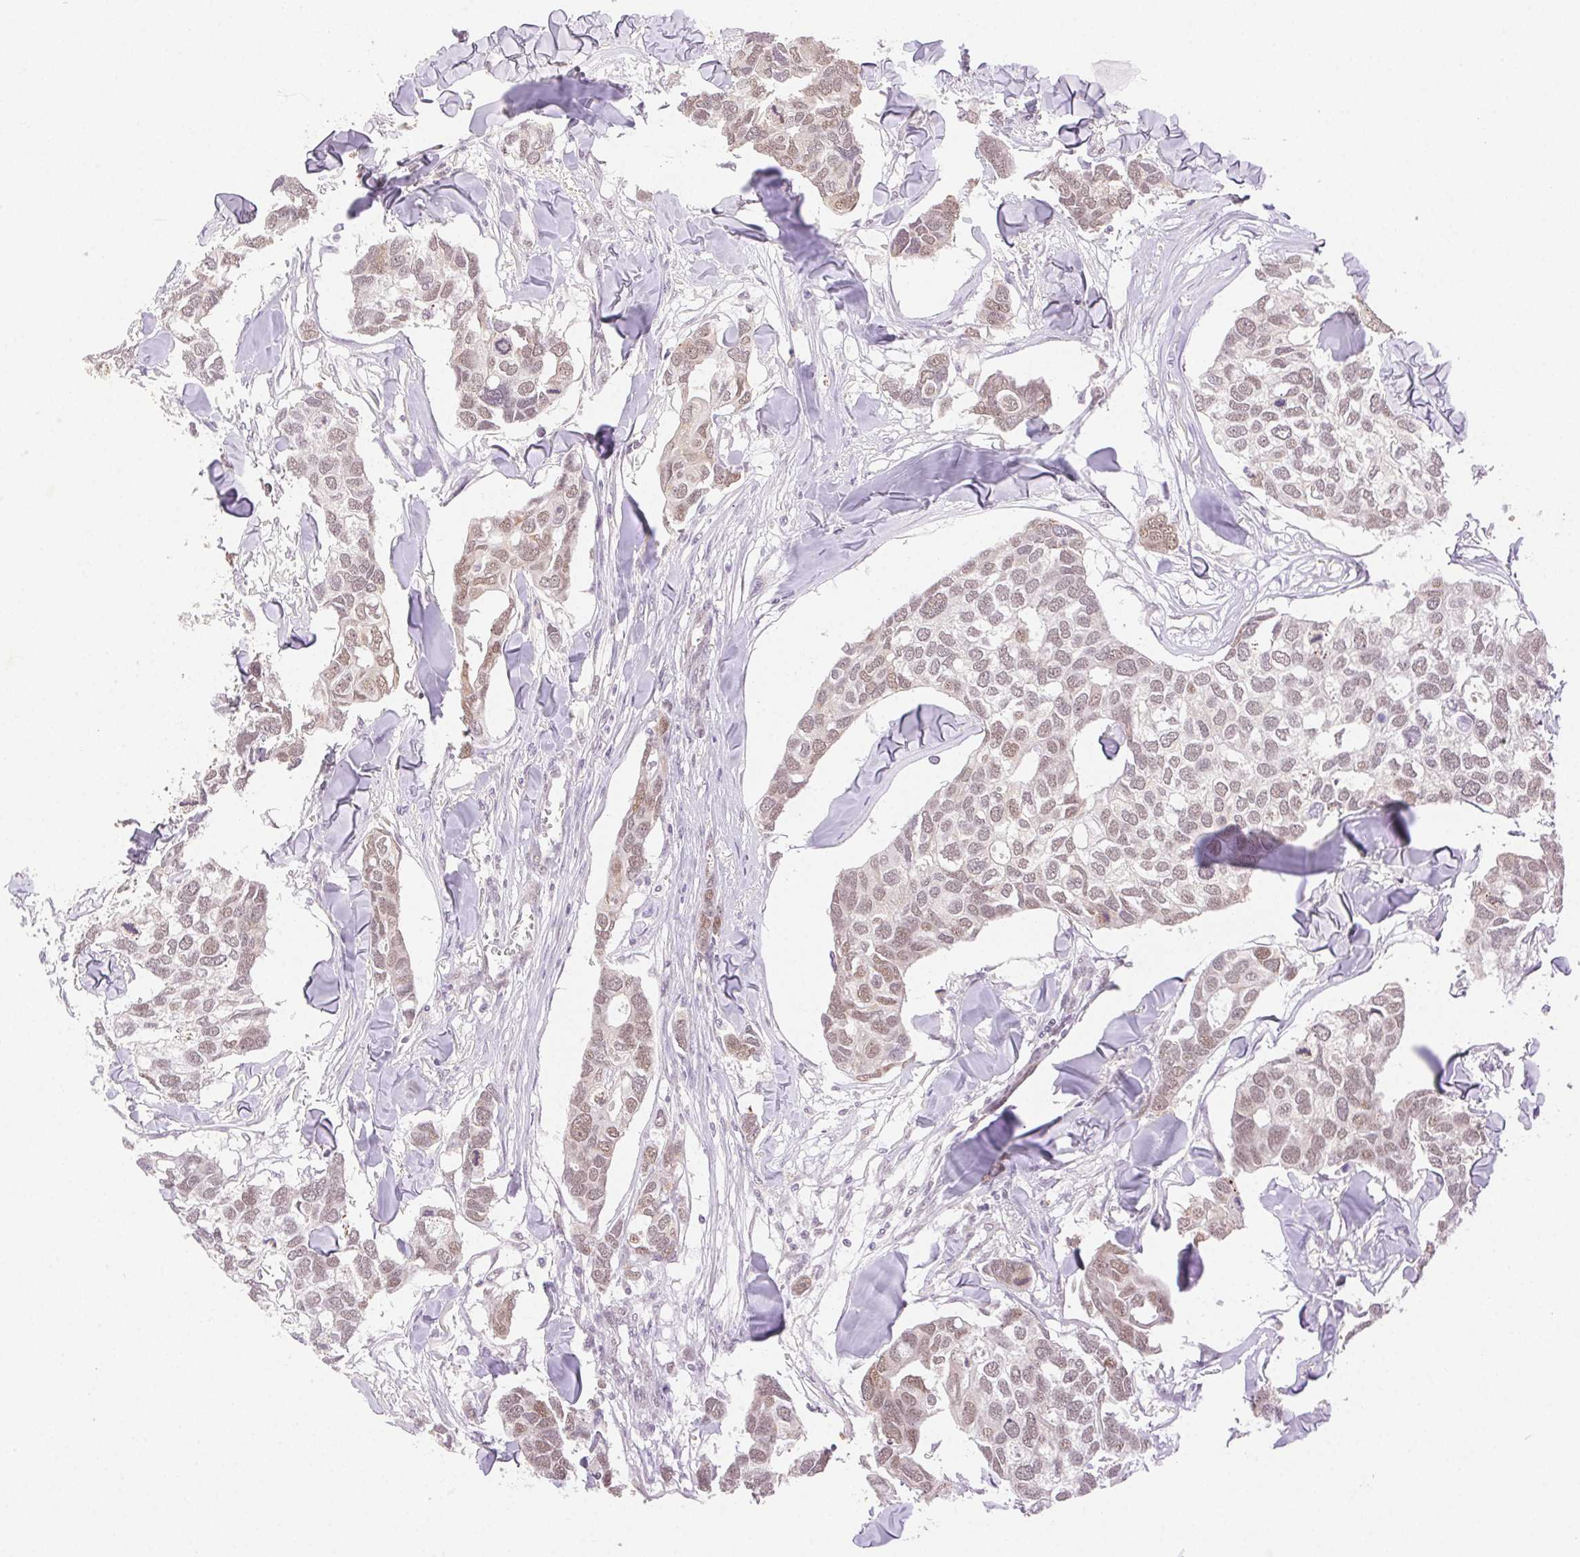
{"staining": {"intensity": "weak", "quantity": "25%-75%", "location": "nuclear"}, "tissue": "breast cancer", "cell_type": "Tumor cells", "image_type": "cancer", "snomed": [{"axis": "morphology", "description": "Duct carcinoma"}, {"axis": "topography", "description": "Breast"}], "caption": "Approximately 25%-75% of tumor cells in breast cancer (intraductal carcinoma) reveal weak nuclear protein staining as visualized by brown immunohistochemical staining.", "gene": "H2AZ2", "patient": {"sex": "female", "age": 83}}